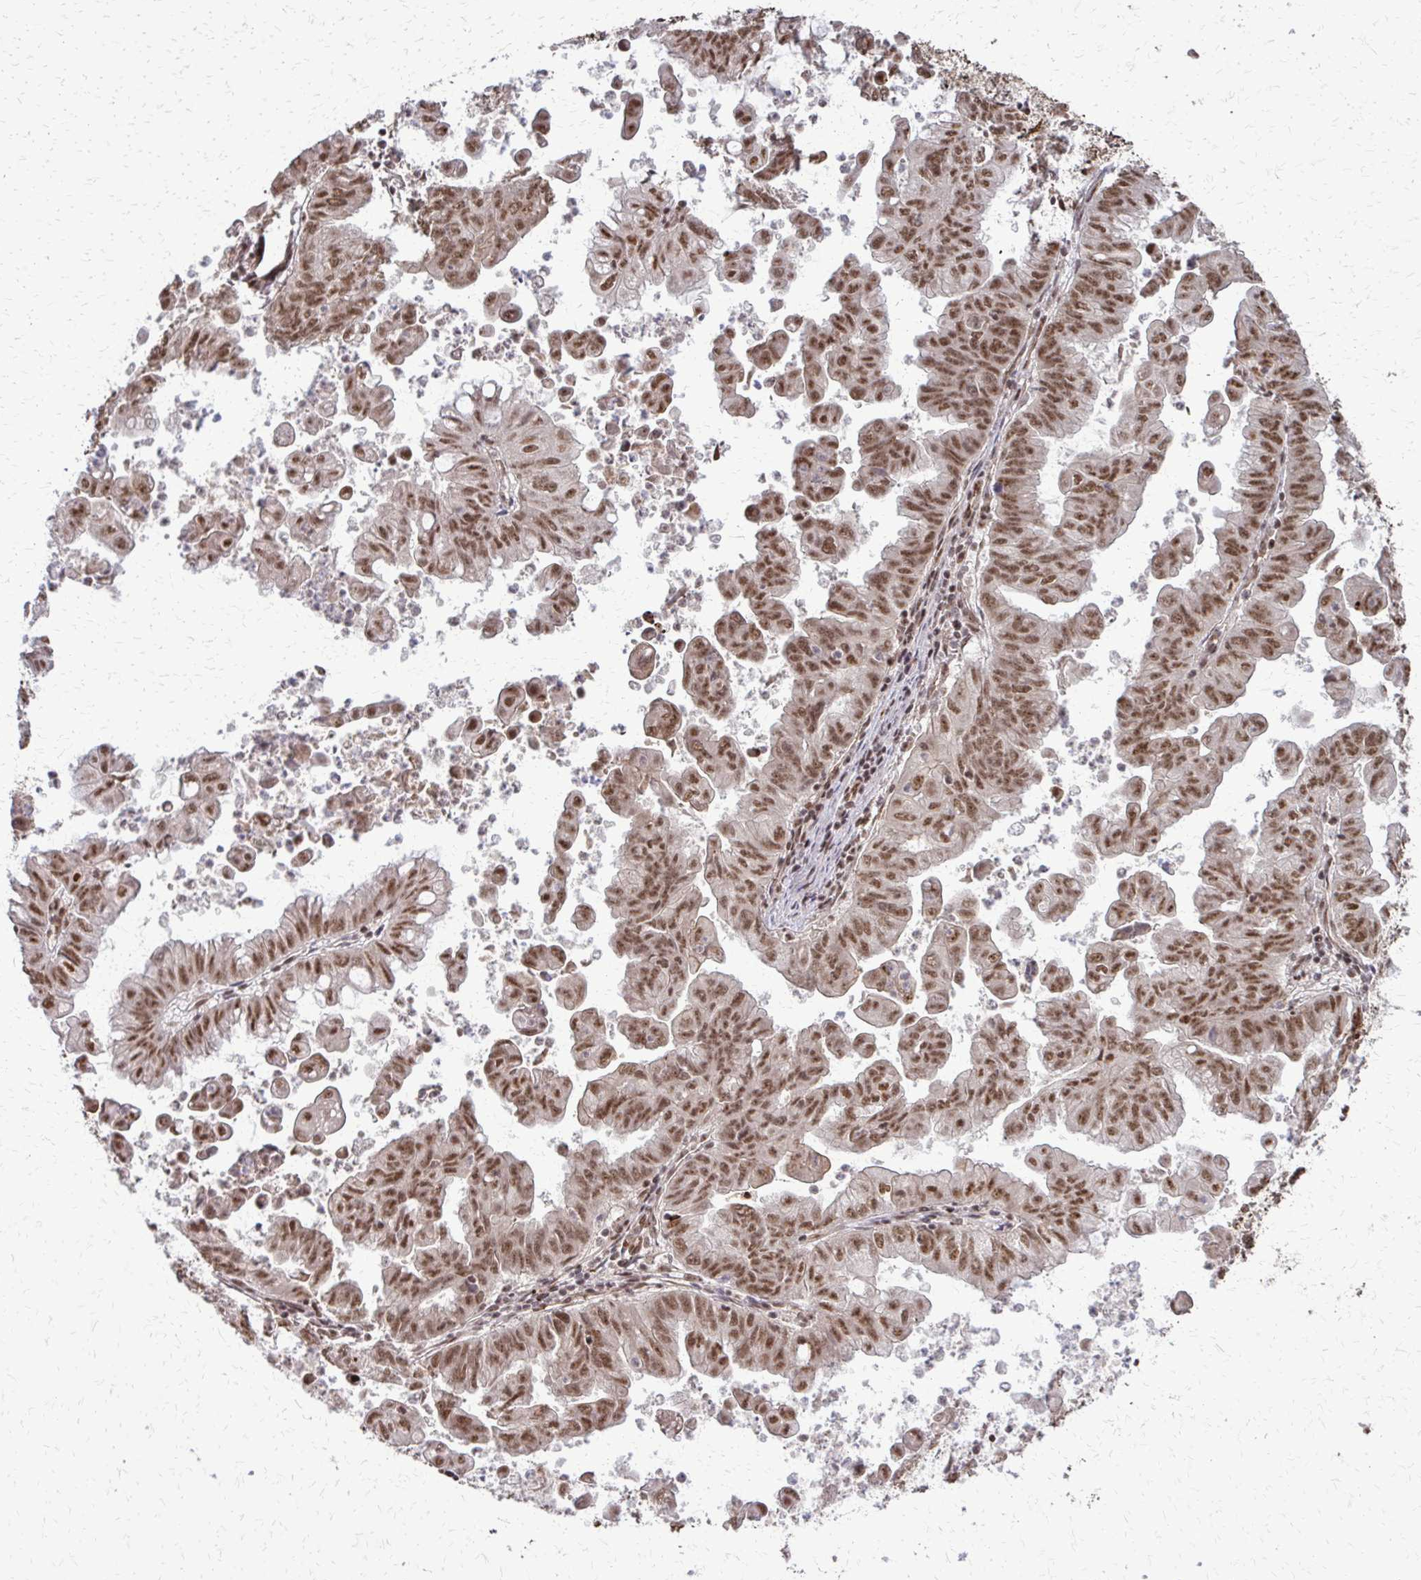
{"staining": {"intensity": "moderate", "quantity": ">75%", "location": "nuclear"}, "tissue": "stomach cancer", "cell_type": "Tumor cells", "image_type": "cancer", "snomed": [{"axis": "morphology", "description": "Adenocarcinoma, NOS"}, {"axis": "topography", "description": "Stomach, upper"}], "caption": "DAB immunohistochemical staining of human stomach cancer exhibits moderate nuclear protein staining in about >75% of tumor cells.", "gene": "SS18", "patient": {"sex": "male", "age": 80}}